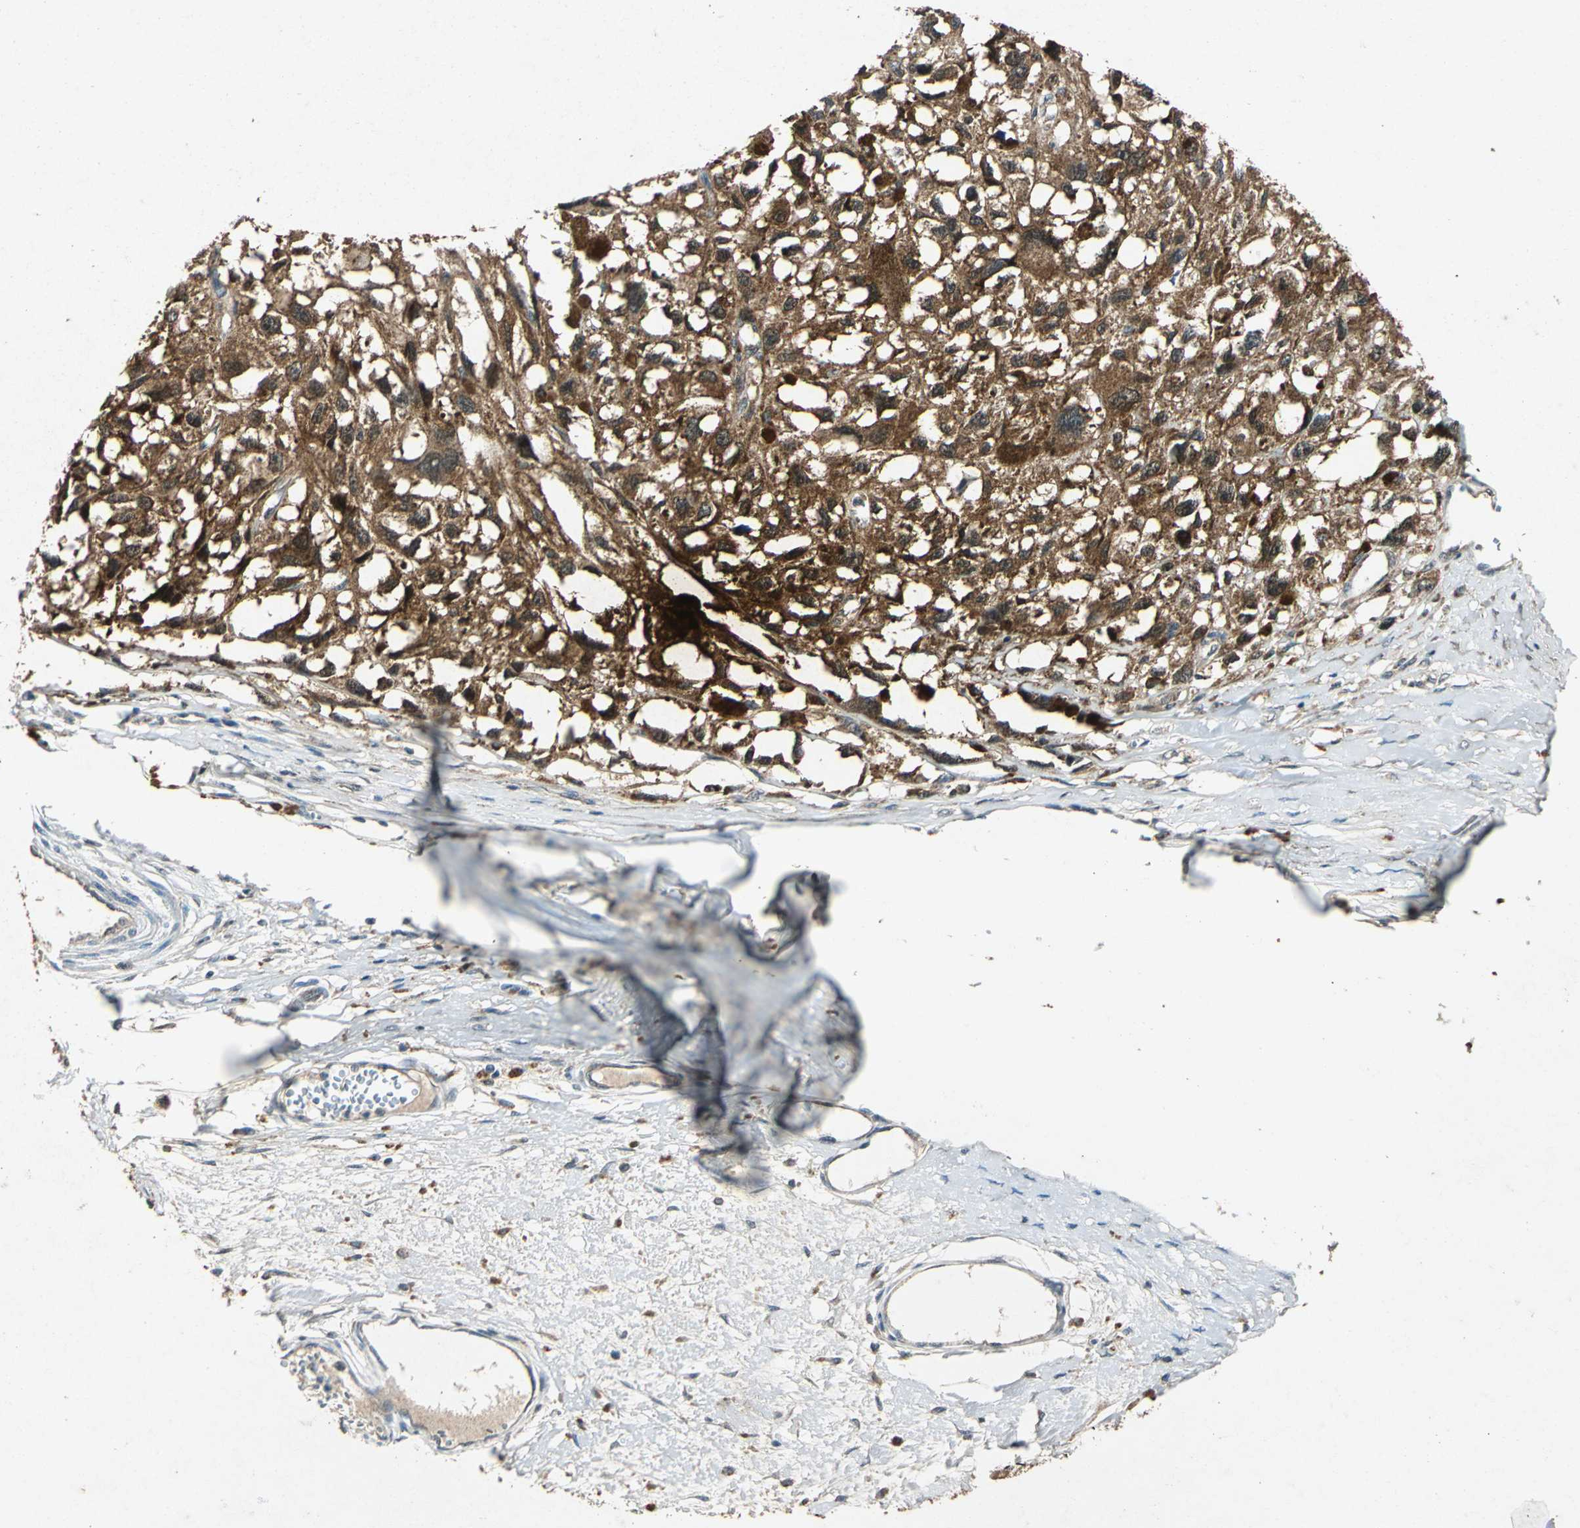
{"staining": {"intensity": "strong", "quantity": ">75%", "location": "cytoplasmic/membranous"}, "tissue": "melanoma", "cell_type": "Tumor cells", "image_type": "cancer", "snomed": [{"axis": "morphology", "description": "Malignant melanoma, Metastatic site"}, {"axis": "topography", "description": "Lymph node"}], "caption": "Immunohistochemical staining of melanoma demonstrates high levels of strong cytoplasmic/membranous protein staining in about >75% of tumor cells. (IHC, brightfield microscopy, high magnification).", "gene": "AHSA1", "patient": {"sex": "male", "age": 59}}